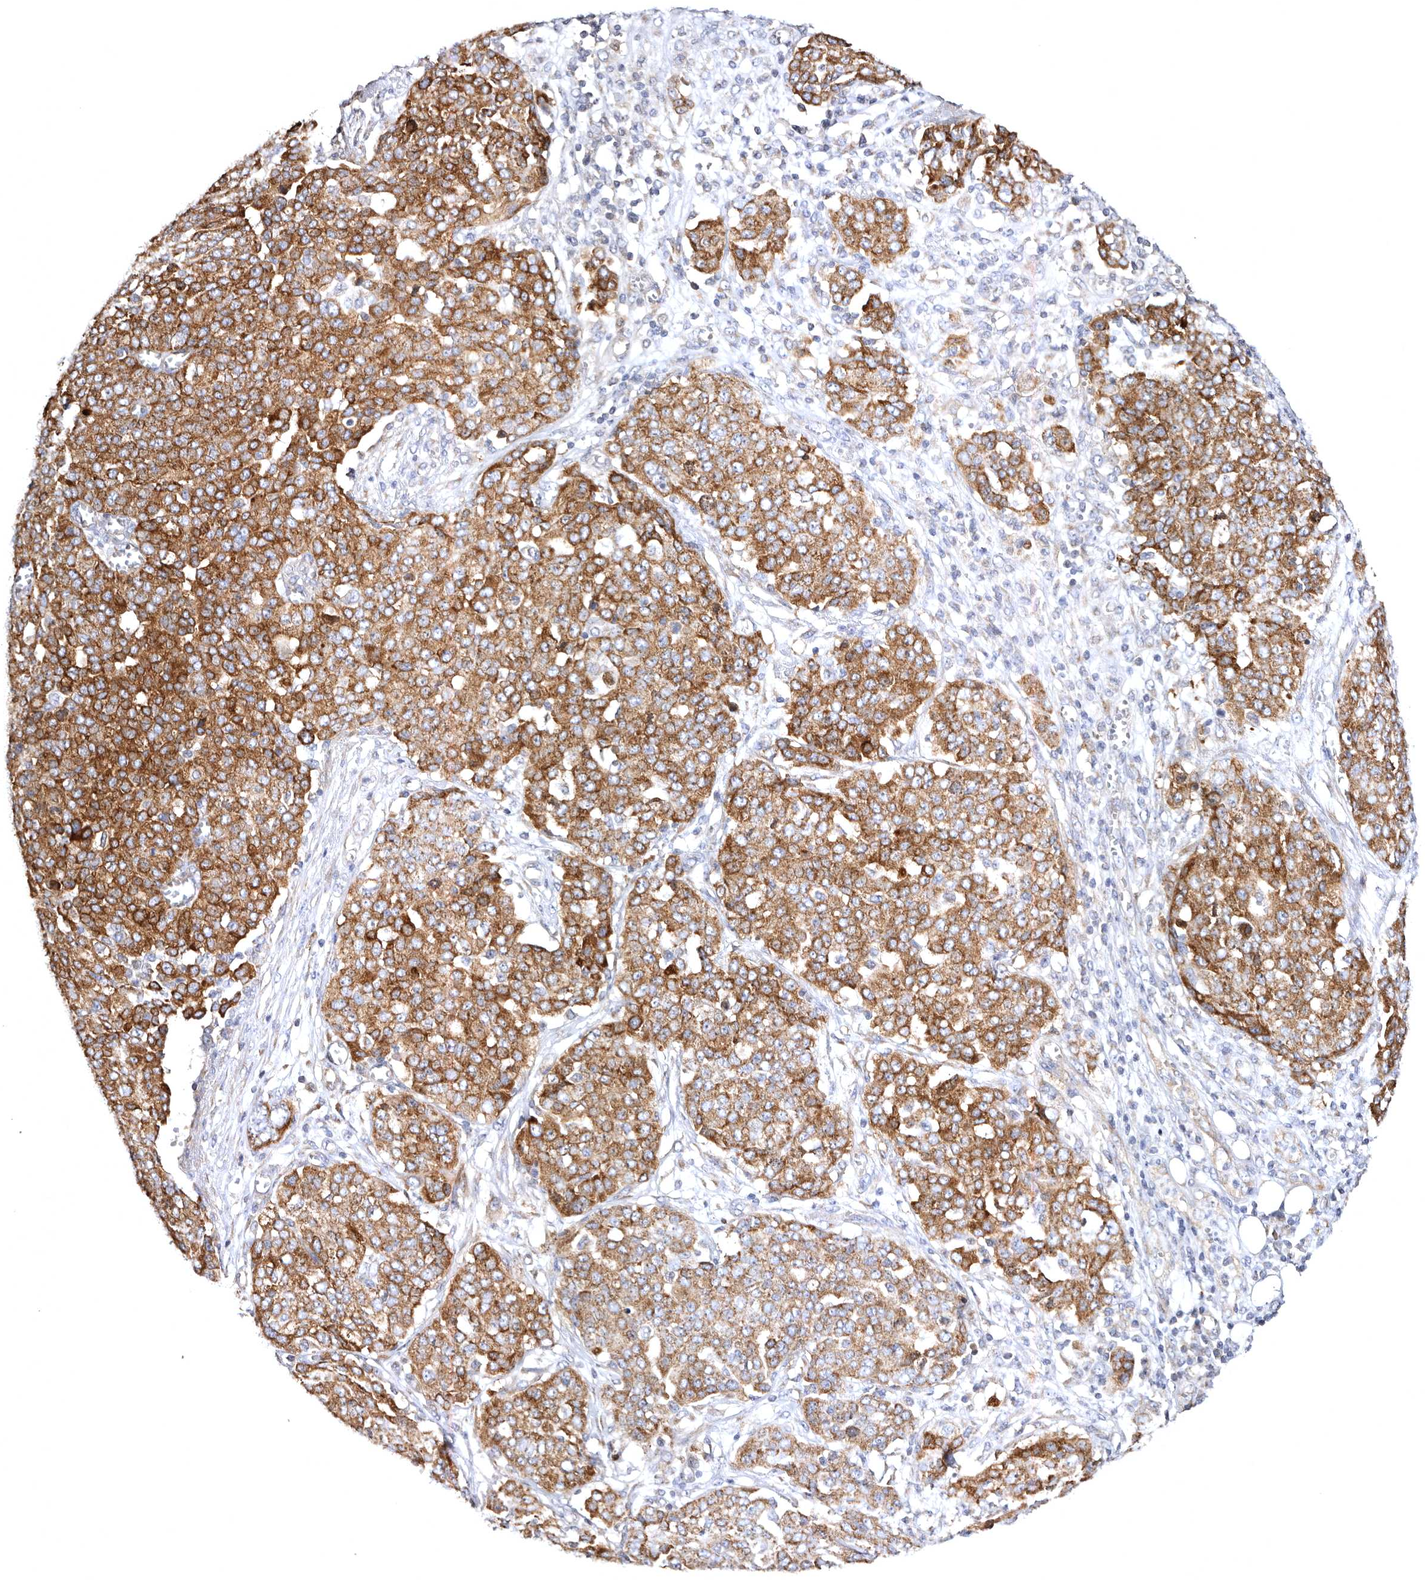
{"staining": {"intensity": "strong", "quantity": ">75%", "location": "cytoplasmic/membranous"}, "tissue": "ovarian cancer", "cell_type": "Tumor cells", "image_type": "cancer", "snomed": [{"axis": "morphology", "description": "Cystadenocarcinoma, serous, NOS"}, {"axis": "topography", "description": "Soft tissue"}, {"axis": "topography", "description": "Ovary"}], "caption": "About >75% of tumor cells in human ovarian serous cystadenocarcinoma exhibit strong cytoplasmic/membranous protein expression as visualized by brown immunohistochemical staining.", "gene": "BAIAP2L1", "patient": {"sex": "female", "age": 57}}